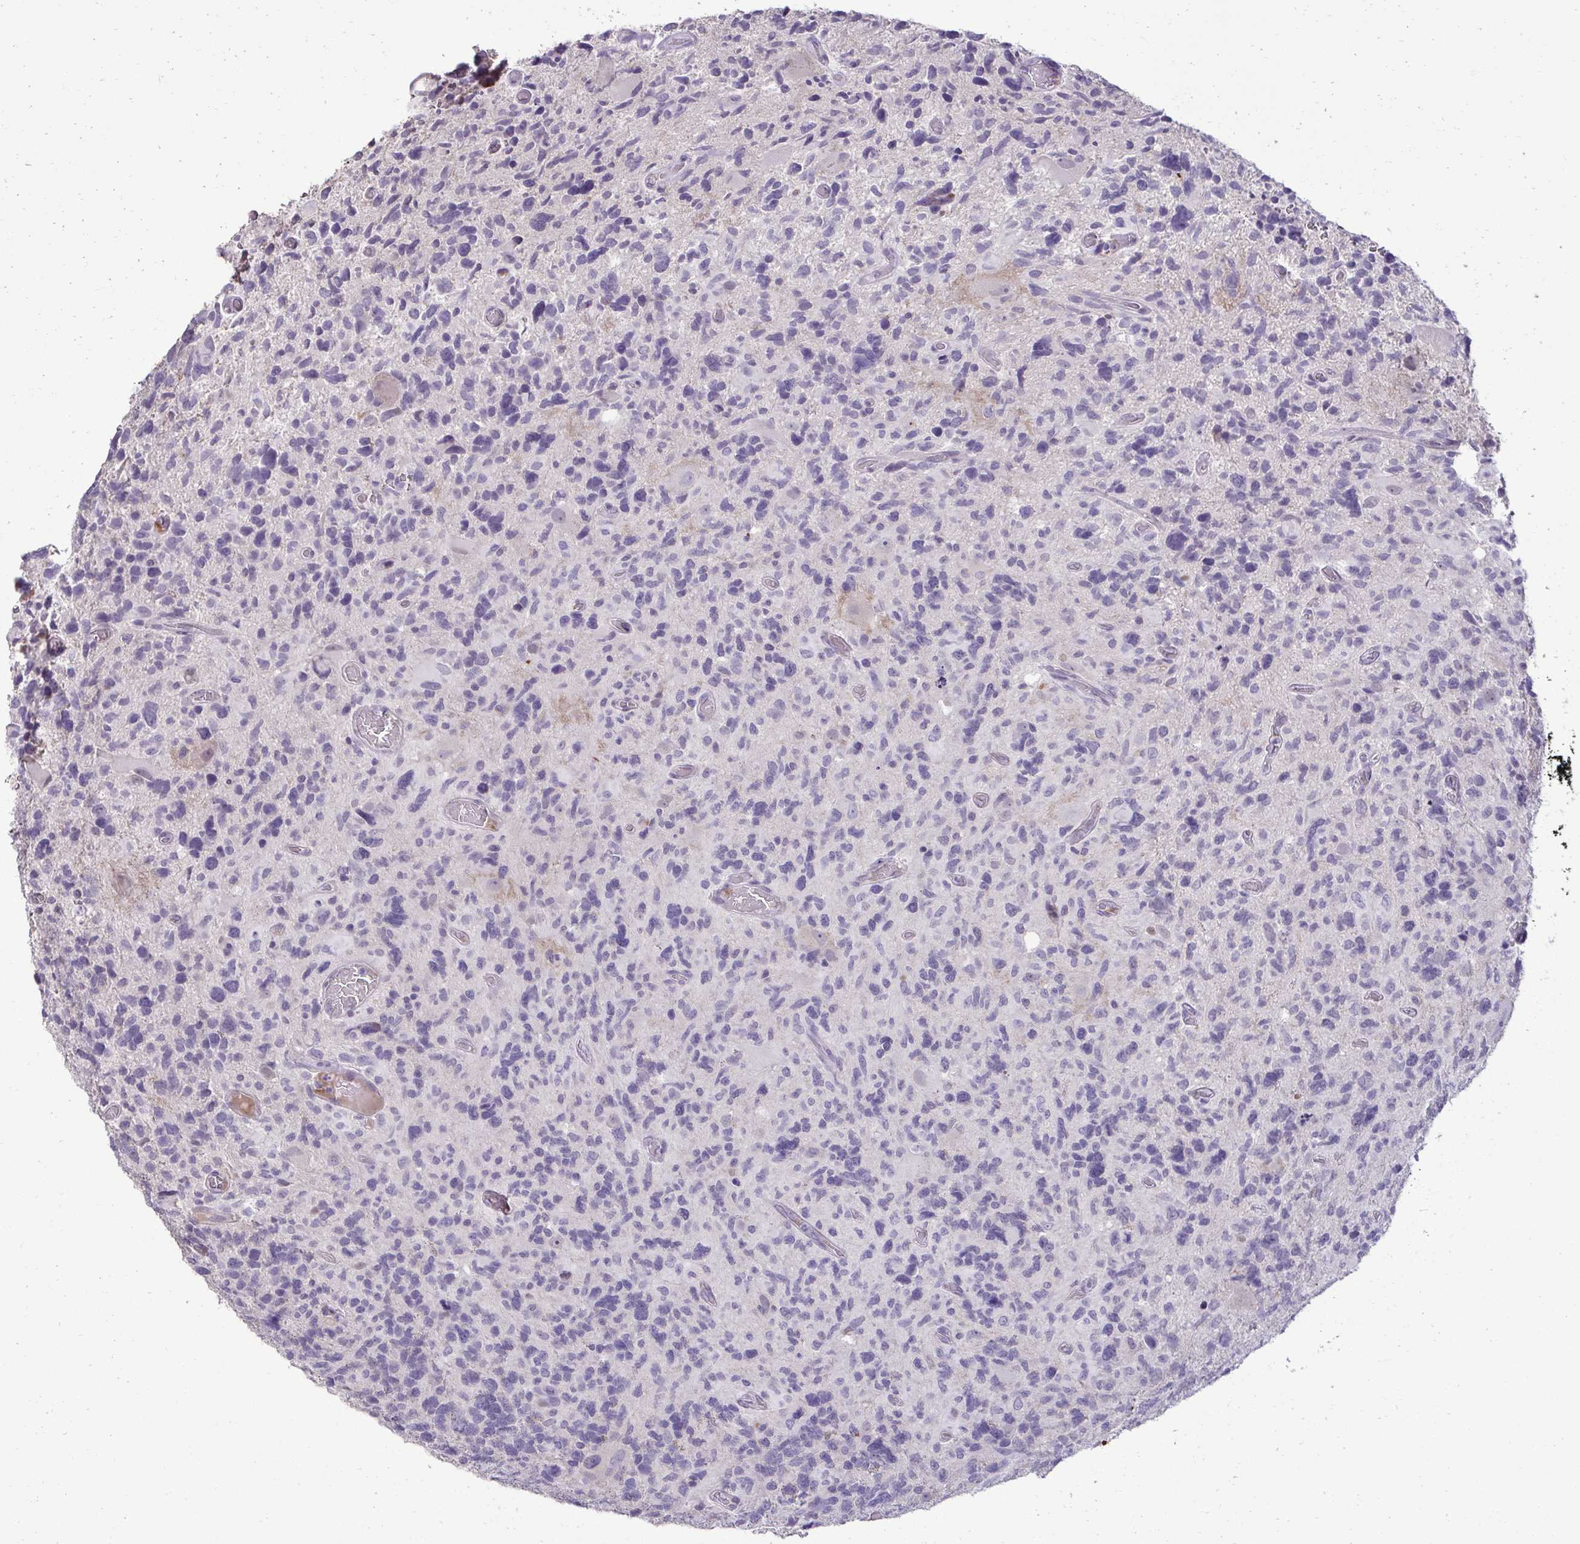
{"staining": {"intensity": "negative", "quantity": "none", "location": "none"}, "tissue": "glioma", "cell_type": "Tumor cells", "image_type": "cancer", "snomed": [{"axis": "morphology", "description": "Glioma, malignant, High grade"}, {"axis": "topography", "description": "Brain"}], "caption": "Tumor cells show no significant protein expression in high-grade glioma (malignant). The staining is performed using DAB (3,3'-diaminobenzidine) brown chromogen with nuclei counter-stained in using hematoxylin.", "gene": "SLC30A3", "patient": {"sex": "male", "age": 49}}